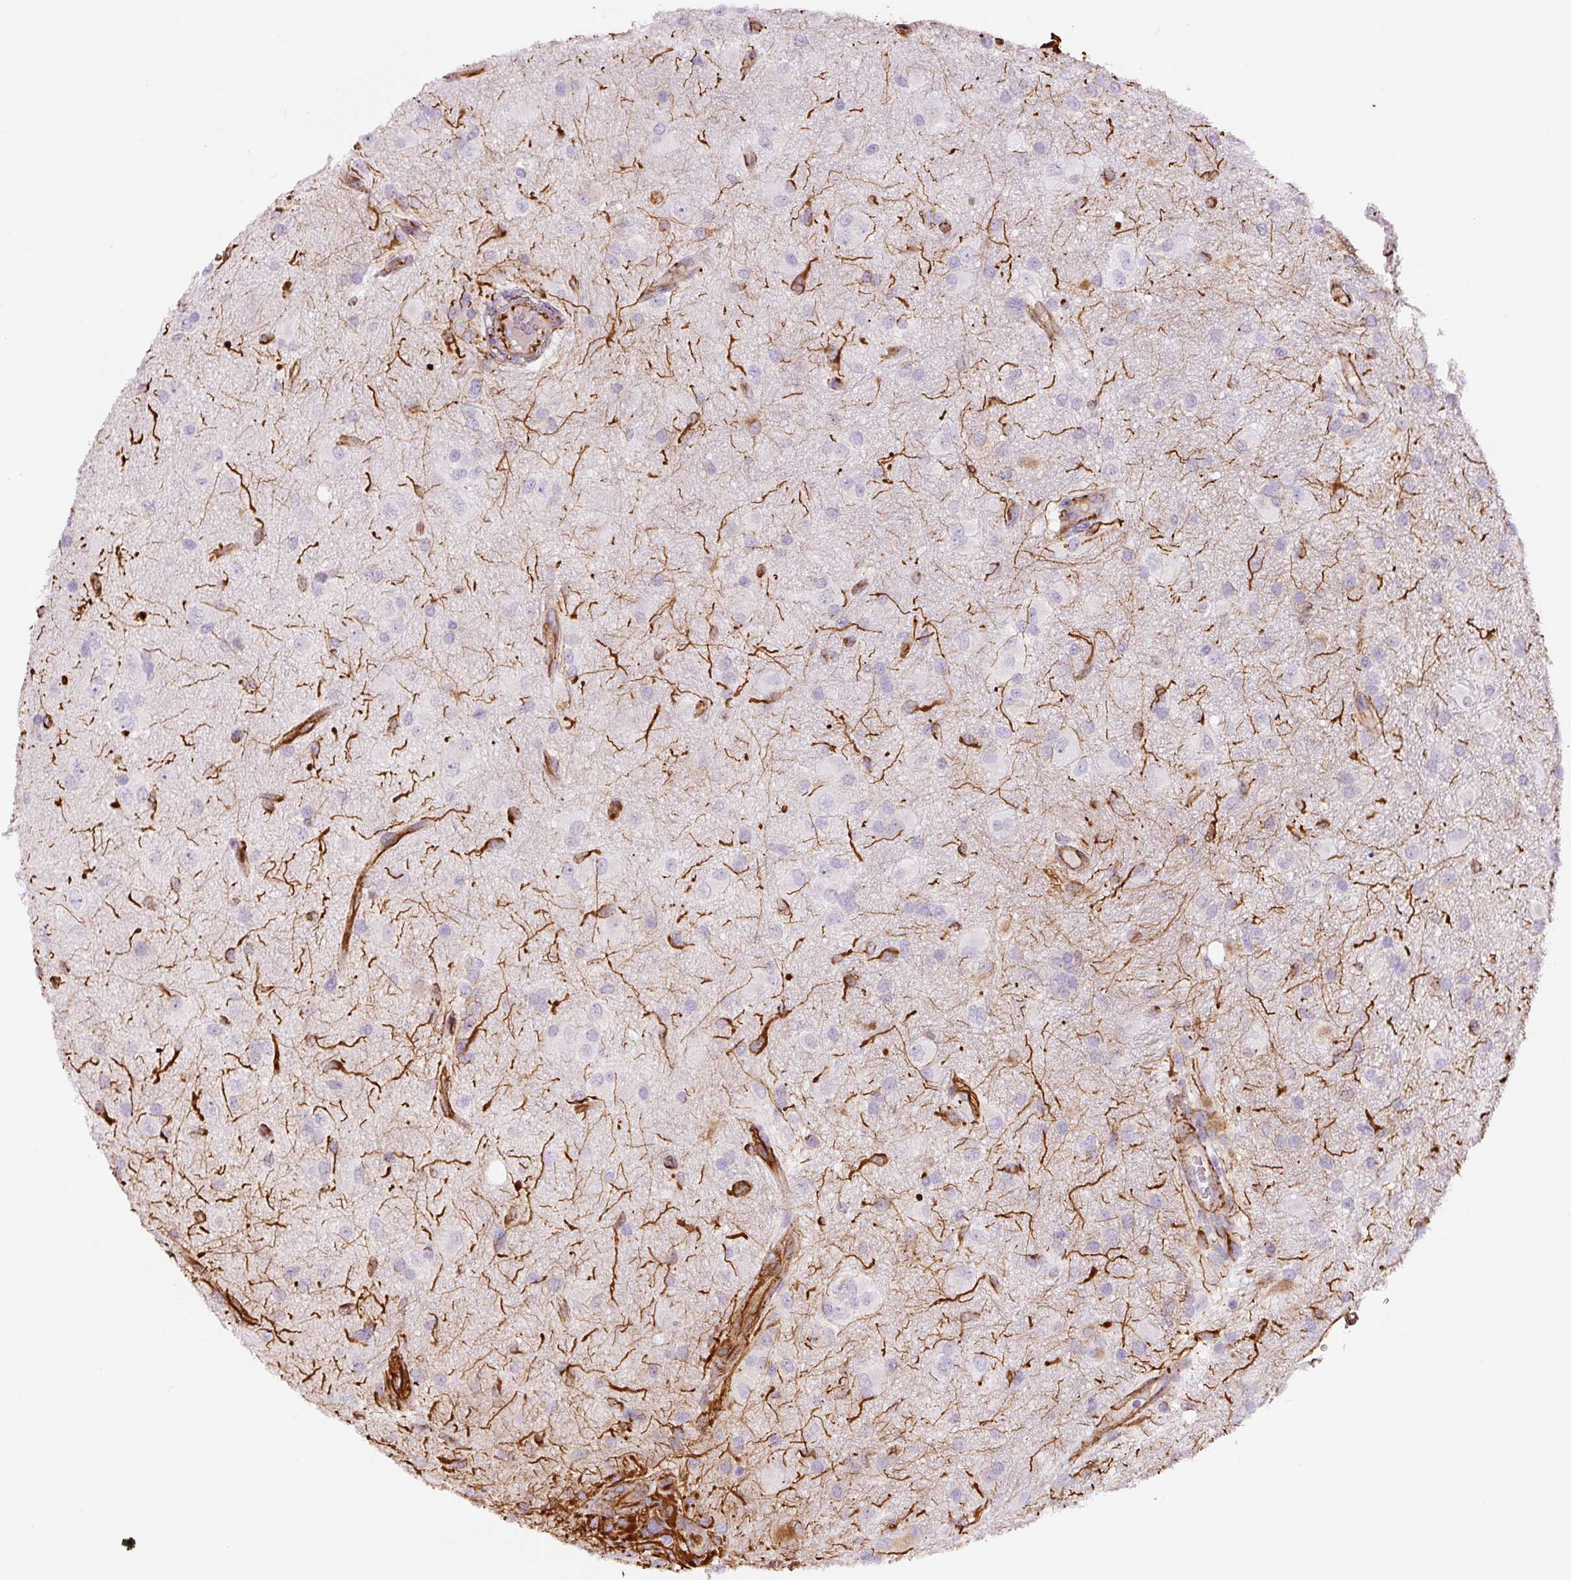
{"staining": {"intensity": "negative", "quantity": "none", "location": "none"}, "tissue": "glioma", "cell_type": "Tumor cells", "image_type": "cancer", "snomed": [{"axis": "morphology", "description": "Glioma, malignant, High grade"}, {"axis": "topography", "description": "Brain"}], "caption": "Tumor cells are negative for brown protein staining in malignant high-grade glioma.", "gene": "NES", "patient": {"sex": "male", "age": 53}}